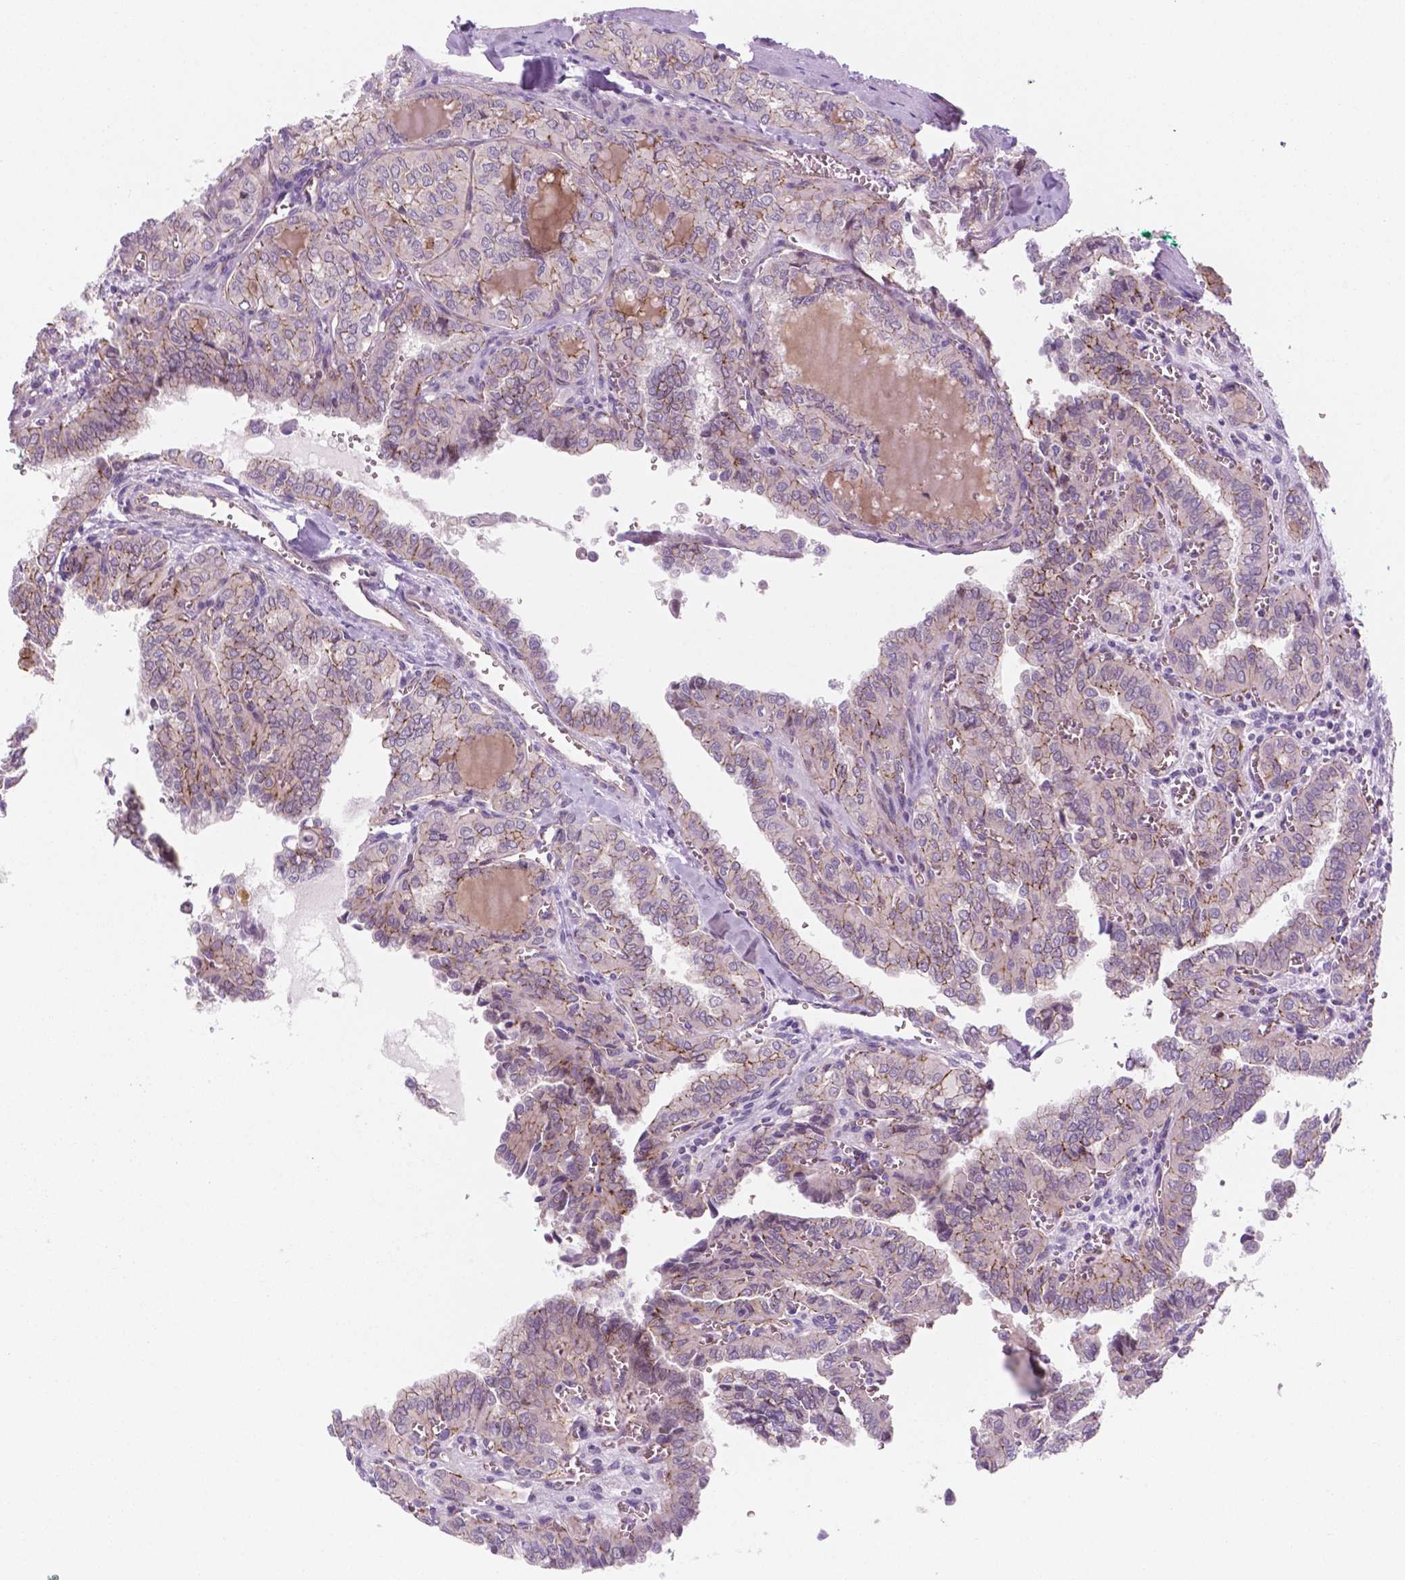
{"staining": {"intensity": "moderate", "quantity": ">75%", "location": "cytoplasmic/membranous"}, "tissue": "thyroid cancer", "cell_type": "Tumor cells", "image_type": "cancer", "snomed": [{"axis": "morphology", "description": "Papillary adenocarcinoma, NOS"}, {"axis": "topography", "description": "Thyroid gland"}], "caption": "A high-resolution photomicrograph shows immunohistochemistry staining of thyroid papillary adenocarcinoma, which reveals moderate cytoplasmic/membranous positivity in about >75% of tumor cells.", "gene": "RND3", "patient": {"sex": "female", "age": 41}}